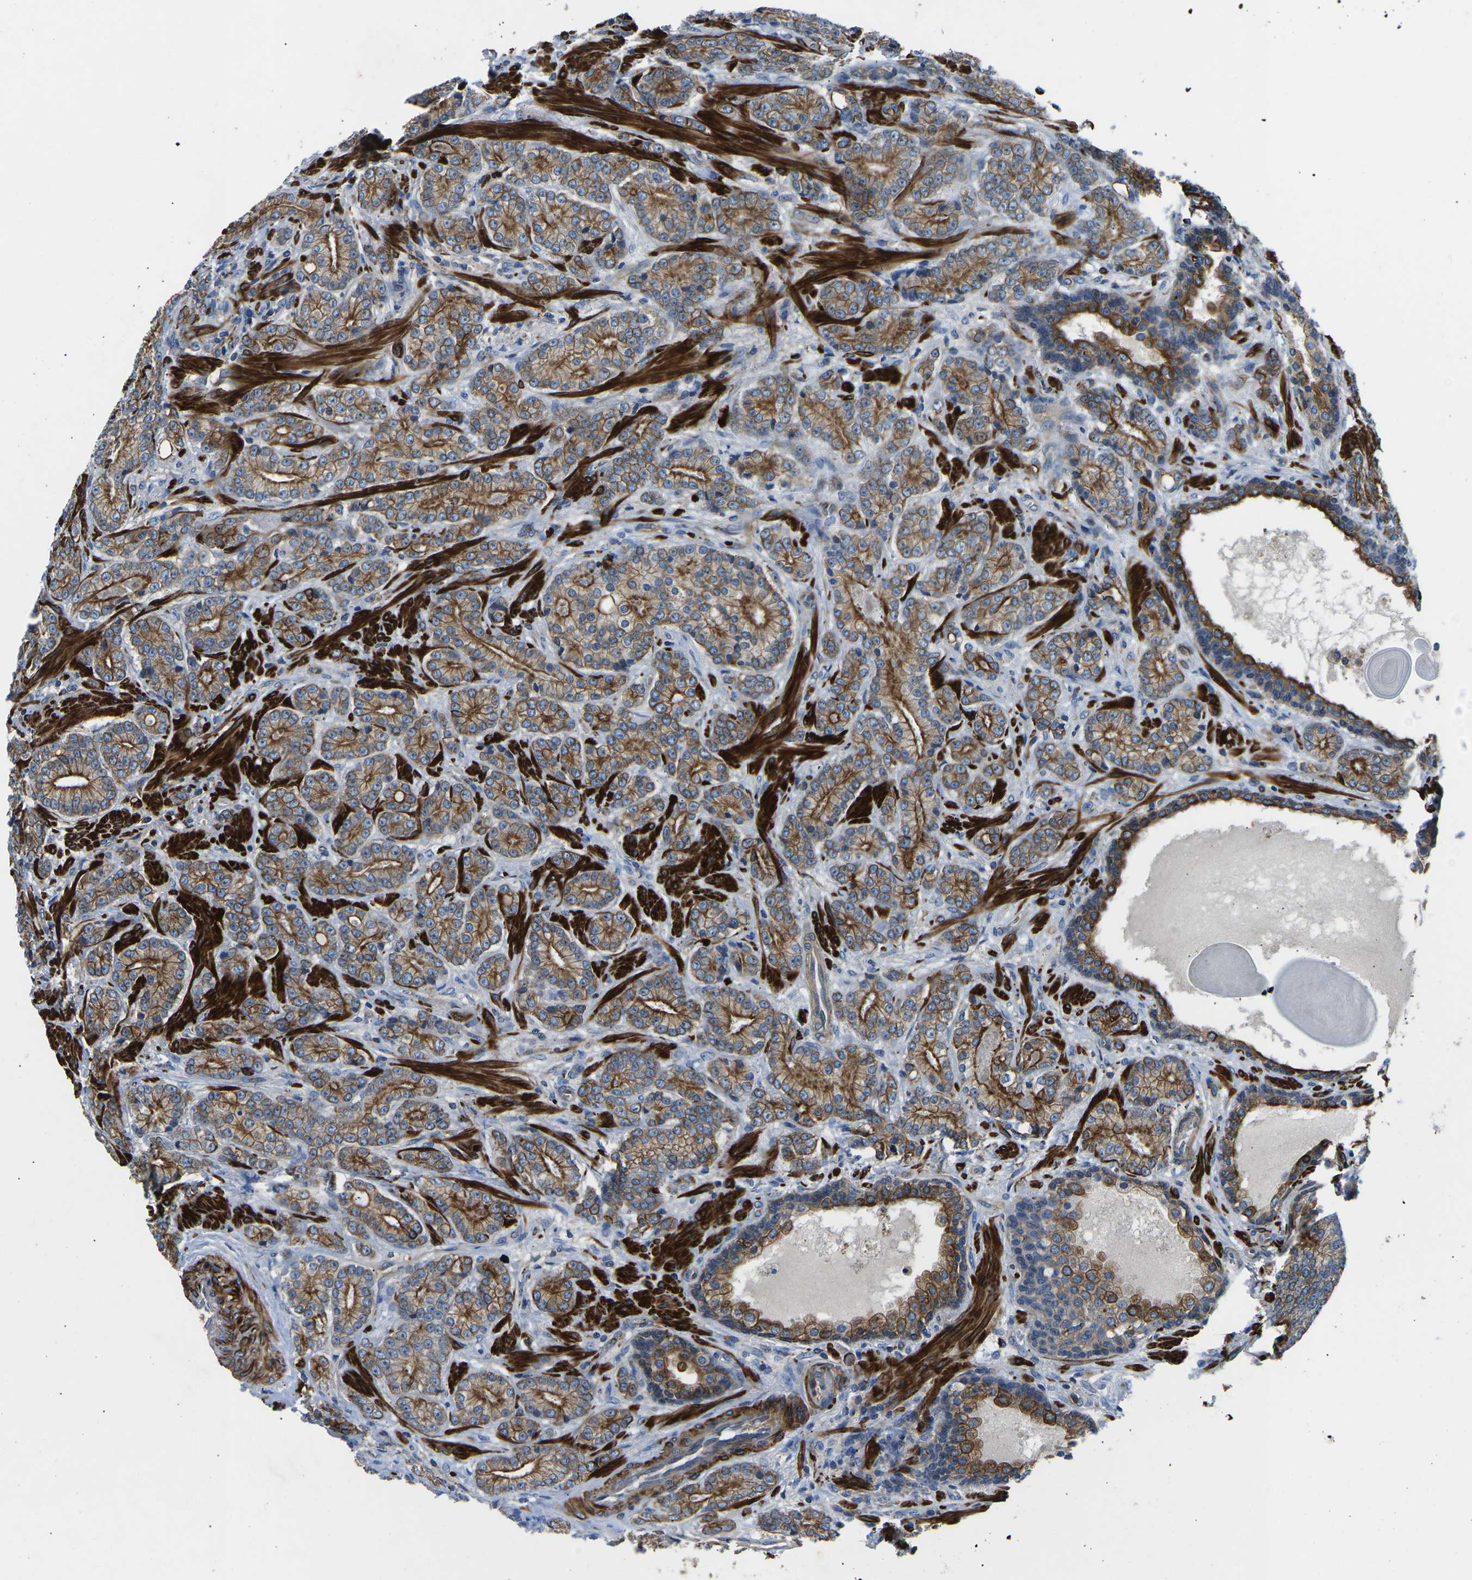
{"staining": {"intensity": "moderate", "quantity": ">75%", "location": "cytoplasmic/membranous"}, "tissue": "prostate cancer", "cell_type": "Tumor cells", "image_type": "cancer", "snomed": [{"axis": "morphology", "description": "Adenocarcinoma, High grade"}, {"axis": "topography", "description": "Prostate"}], "caption": "IHC of prostate cancer displays medium levels of moderate cytoplasmic/membranous positivity in about >75% of tumor cells.", "gene": "KCNJ15", "patient": {"sex": "male", "age": 61}}